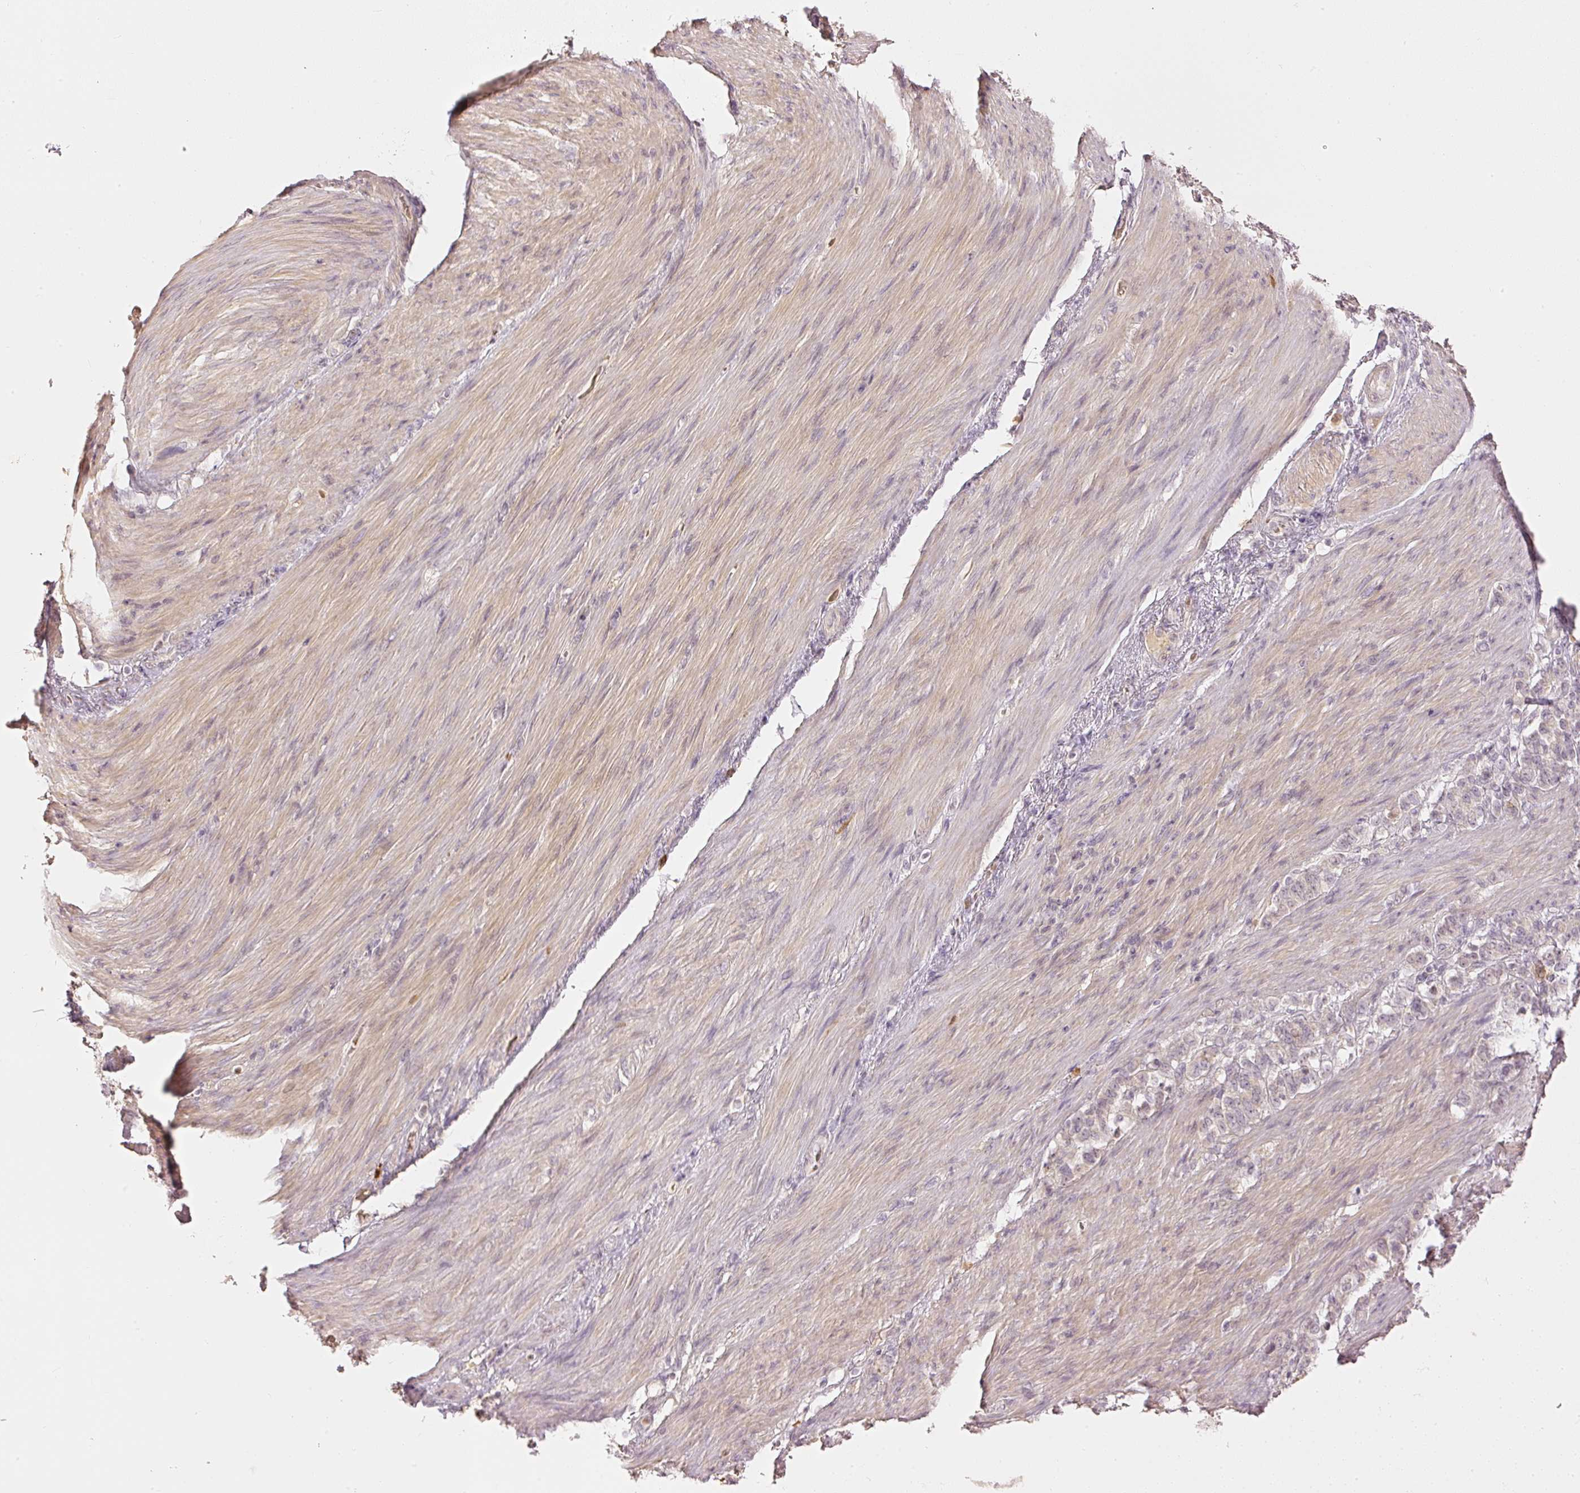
{"staining": {"intensity": "weak", "quantity": "<25%", "location": "cytoplasmic/membranous"}, "tissue": "stomach cancer", "cell_type": "Tumor cells", "image_type": "cancer", "snomed": [{"axis": "morphology", "description": "Adenocarcinoma, NOS"}, {"axis": "topography", "description": "Stomach"}], "caption": "Immunohistochemical staining of stomach cancer exhibits no significant positivity in tumor cells. (DAB immunohistochemistry visualized using brightfield microscopy, high magnification).", "gene": "GZMA", "patient": {"sex": "female", "age": 79}}